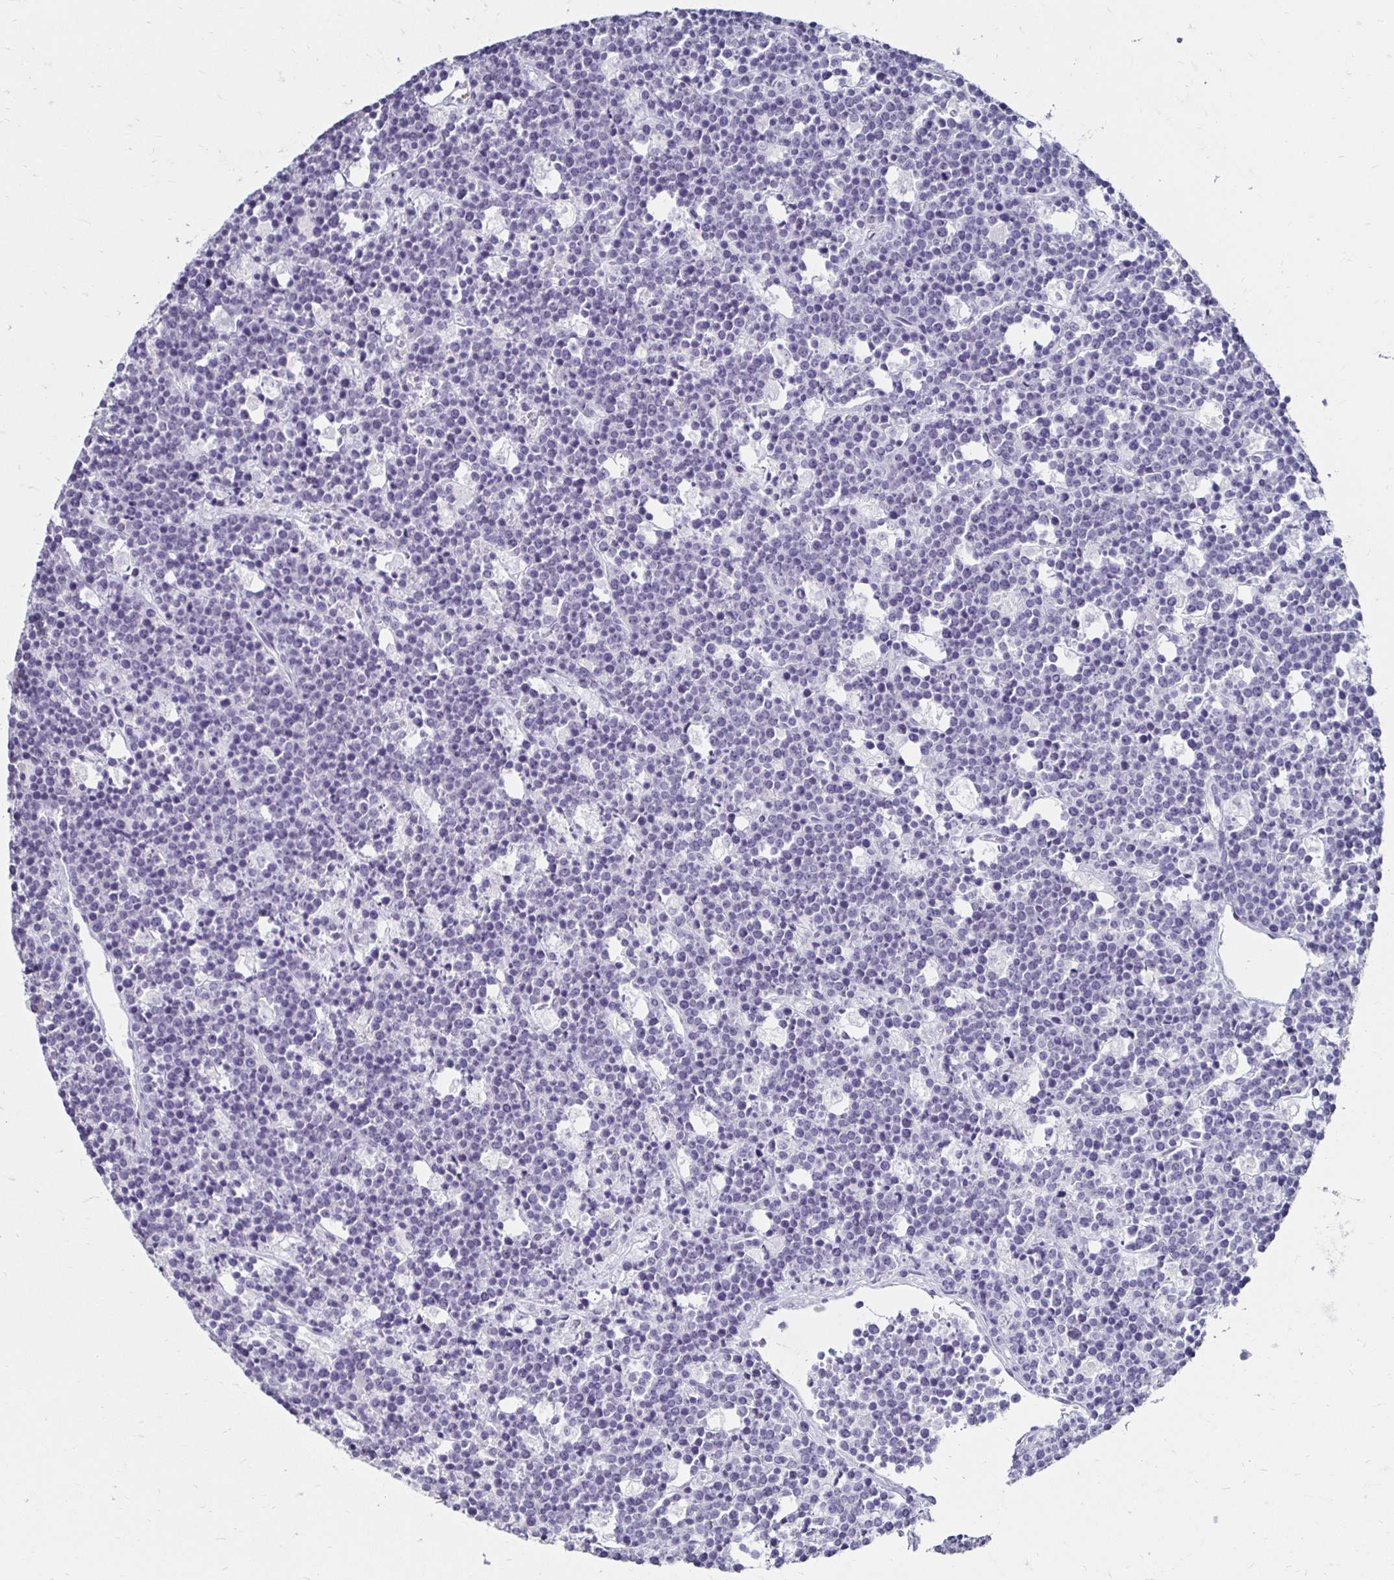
{"staining": {"intensity": "negative", "quantity": "none", "location": "none"}, "tissue": "lymphoma", "cell_type": "Tumor cells", "image_type": "cancer", "snomed": [{"axis": "morphology", "description": "Malignant lymphoma, non-Hodgkin's type, High grade"}, {"axis": "topography", "description": "Ovary"}], "caption": "Malignant lymphoma, non-Hodgkin's type (high-grade) was stained to show a protein in brown. There is no significant positivity in tumor cells.", "gene": "TOMM34", "patient": {"sex": "female", "age": 56}}